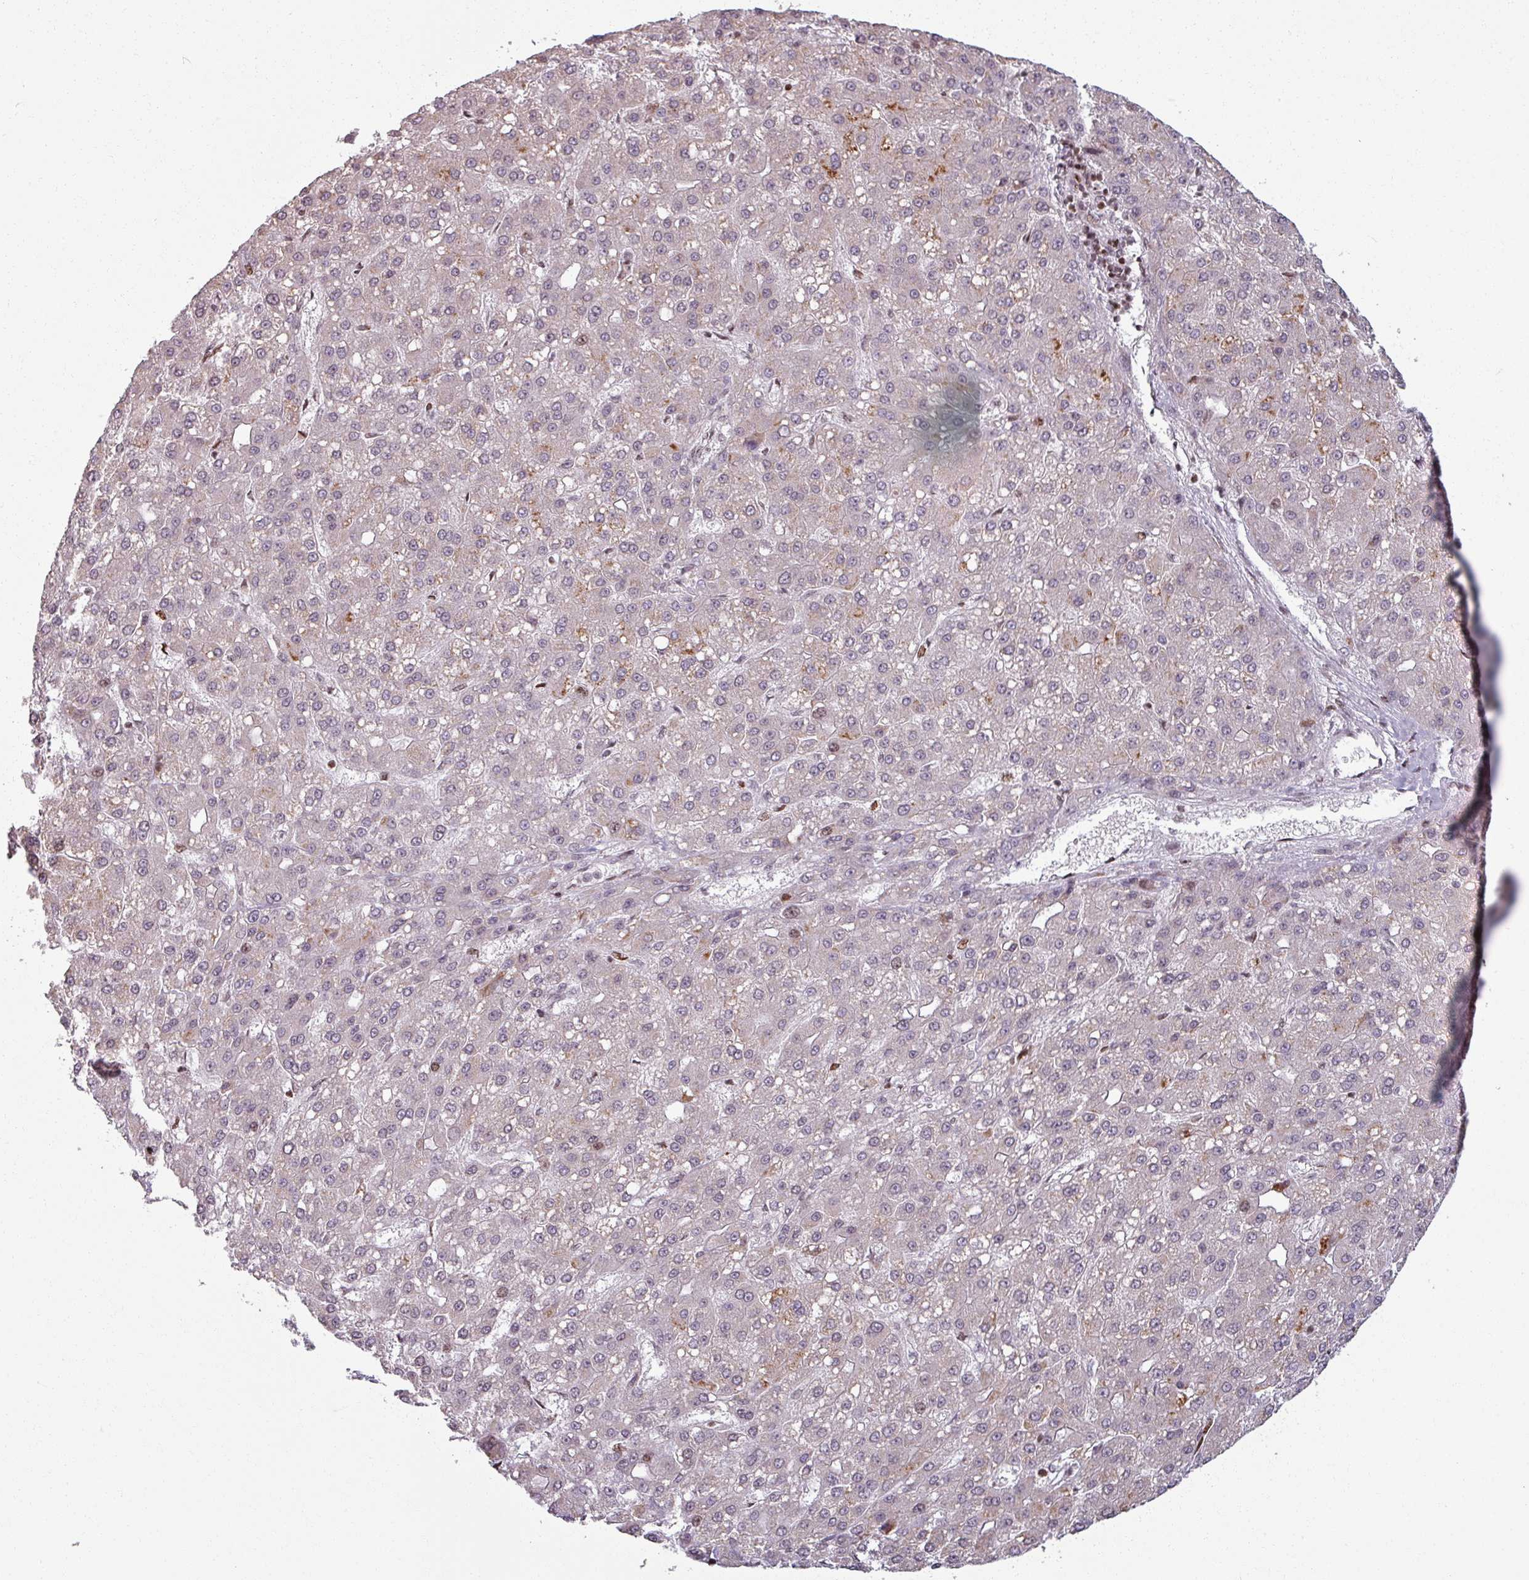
{"staining": {"intensity": "weak", "quantity": "<25%", "location": "cytoplasmic/membranous"}, "tissue": "liver cancer", "cell_type": "Tumor cells", "image_type": "cancer", "snomed": [{"axis": "morphology", "description": "Carcinoma, Hepatocellular, NOS"}, {"axis": "topography", "description": "Liver"}], "caption": "Protein analysis of liver hepatocellular carcinoma shows no significant expression in tumor cells.", "gene": "NCOR1", "patient": {"sex": "male", "age": 67}}